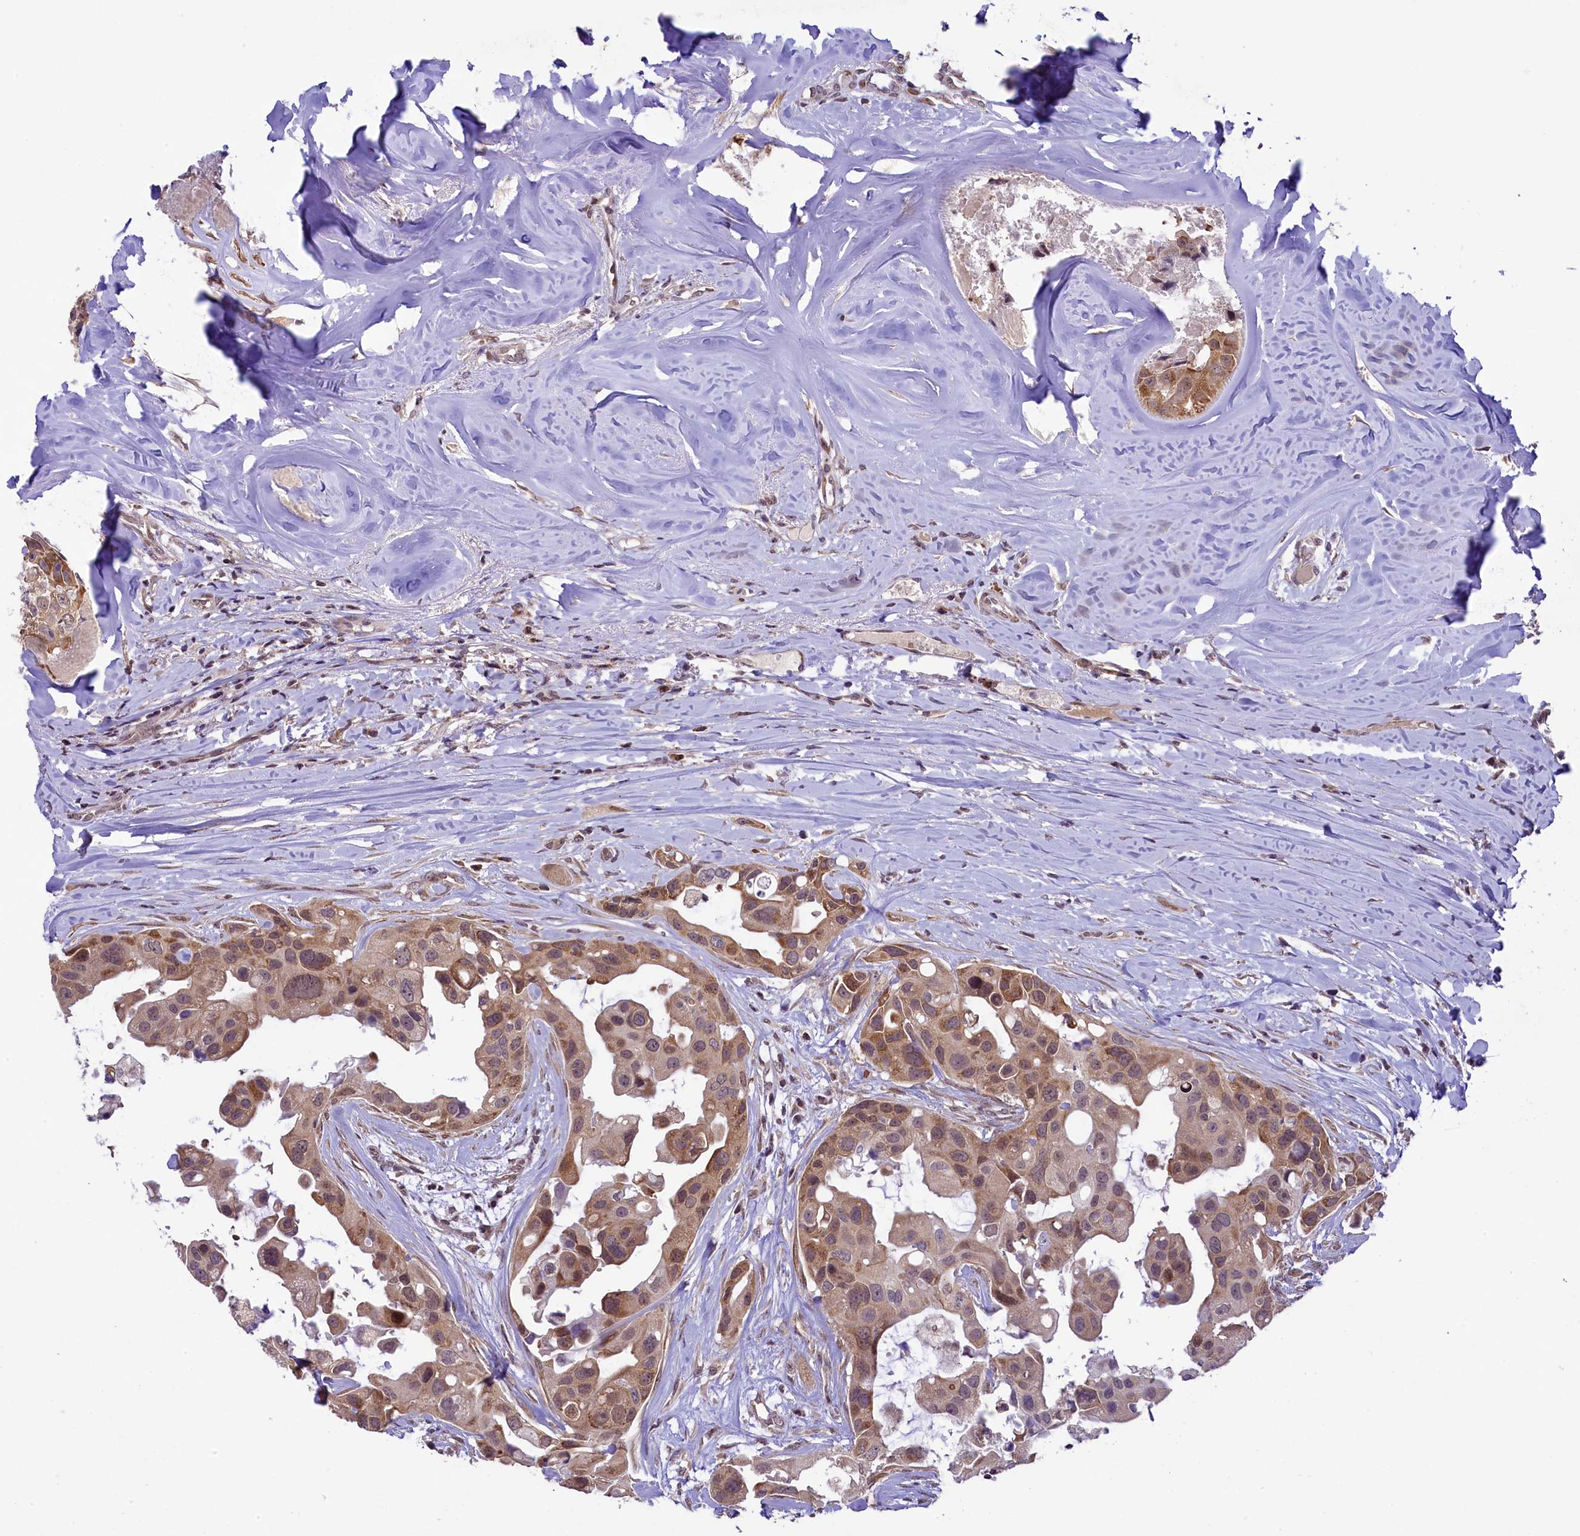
{"staining": {"intensity": "moderate", "quantity": ">75%", "location": "cytoplasmic/membranous"}, "tissue": "head and neck cancer", "cell_type": "Tumor cells", "image_type": "cancer", "snomed": [{"axis": "morphology", "description": "Adenocarcinoma, NOS"}, {"axis": "morphology", "description": "Adenocarcinoma, metastatic, NOS"}, {"axis": "topography", "description": "Head-Neck"}], "caption": "Immunohistochemistry of human metastatic adenocarcinoma (head and neck) demonstrates medium levels of moderate cytoplasmic/membranous positivity in approximately >75% of tumor cells.", "gene": "RBBP8", "patient": {"sex": "male", "age": 75}}